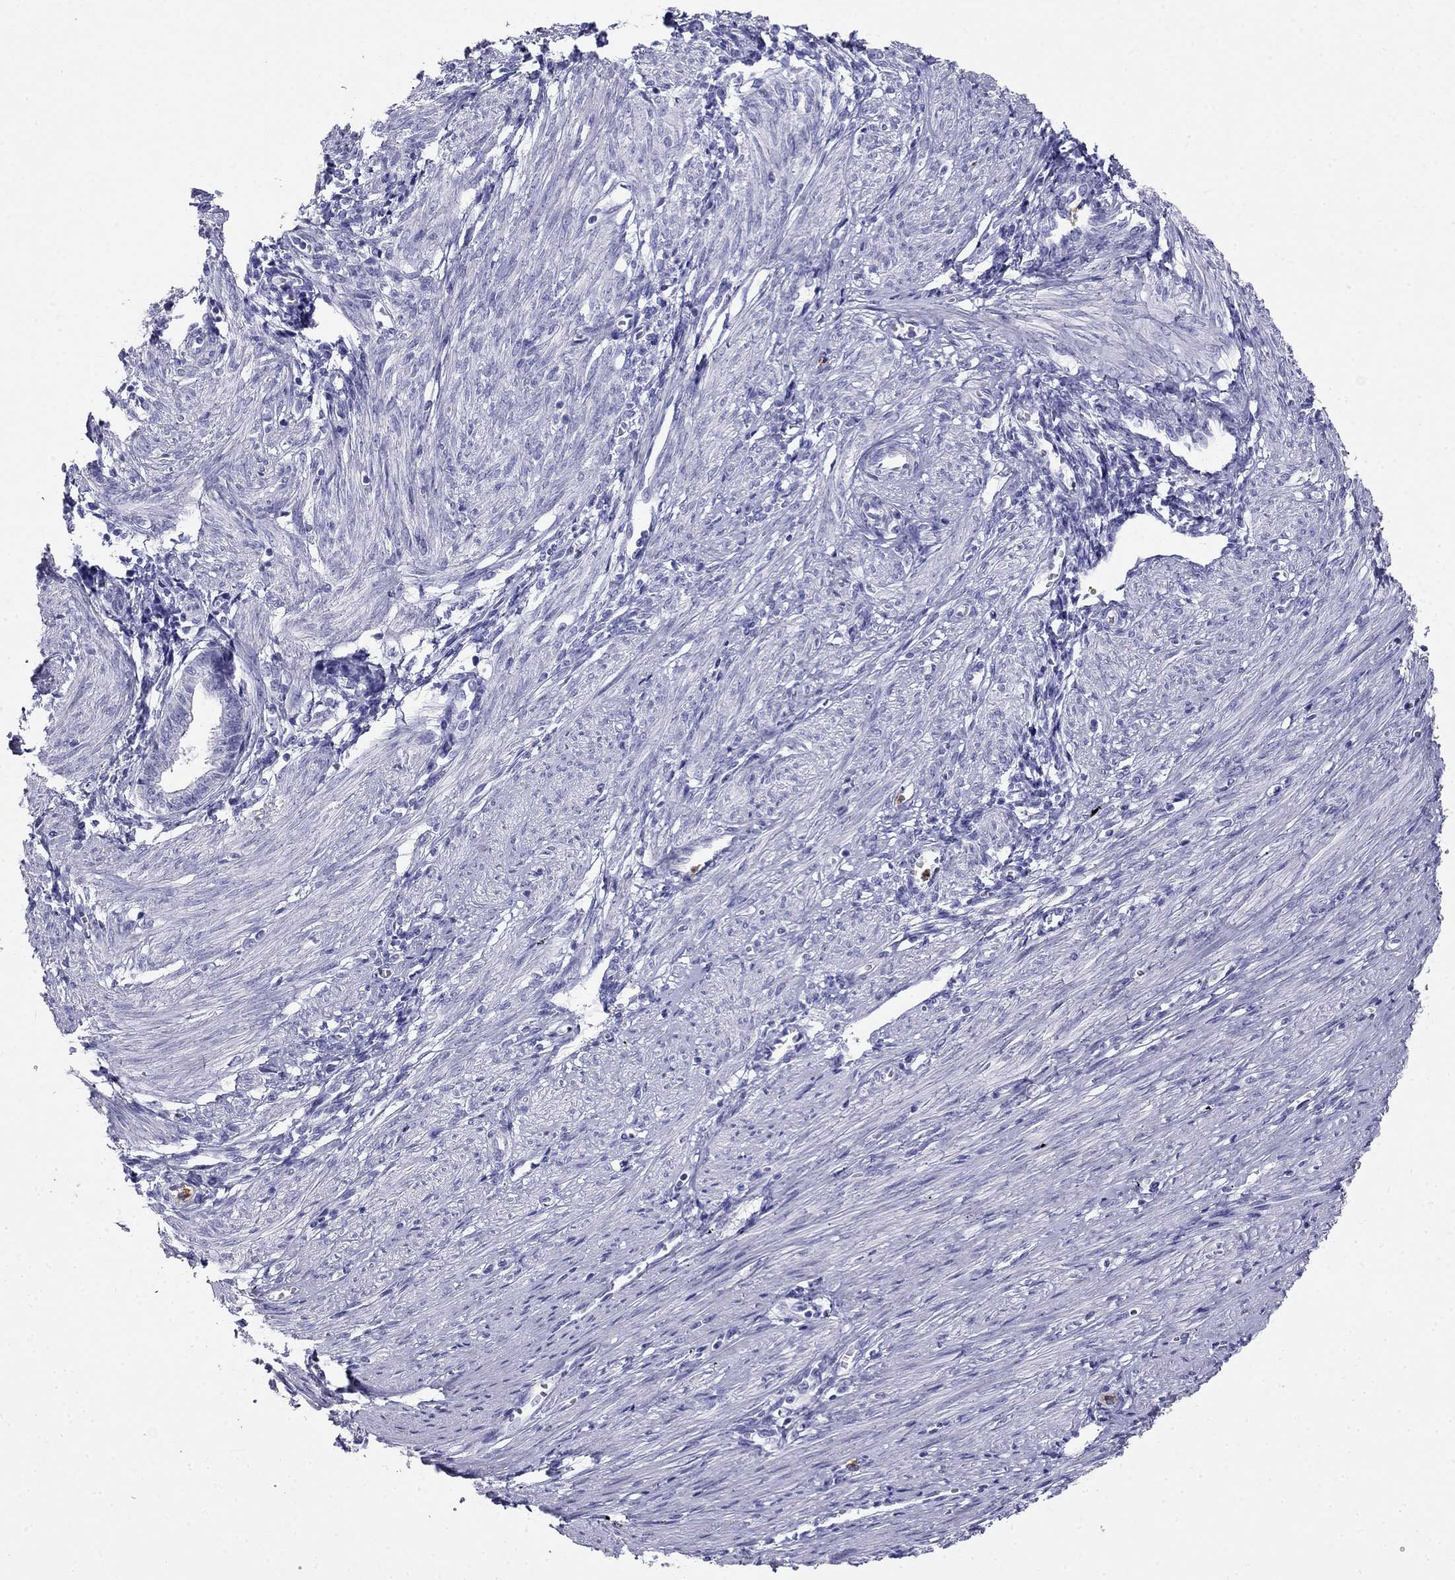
{"staining": {"intensity": "negative", "quantity": "none", "location": "none"}, "tissue": "endometrium", "cell_type": "Cells in endometrial stroma", "image_type": "normal", "snomed": [{"axis": "morphology", "description": "Normal tissue, NOS"}, {"axis": "topography", "description": "Endometrium"}], "caption": "A high-resolution histopathology image shows immunohistochemistry staining of unremarkable endometrium, which exhibits no significant positivity in cells in endometrial stroma. (Immunohistochemistry, brightfield microscopy, high magnification).", "gene": "PPP1R36", "patient": {"sex": "female", "age": 37}}